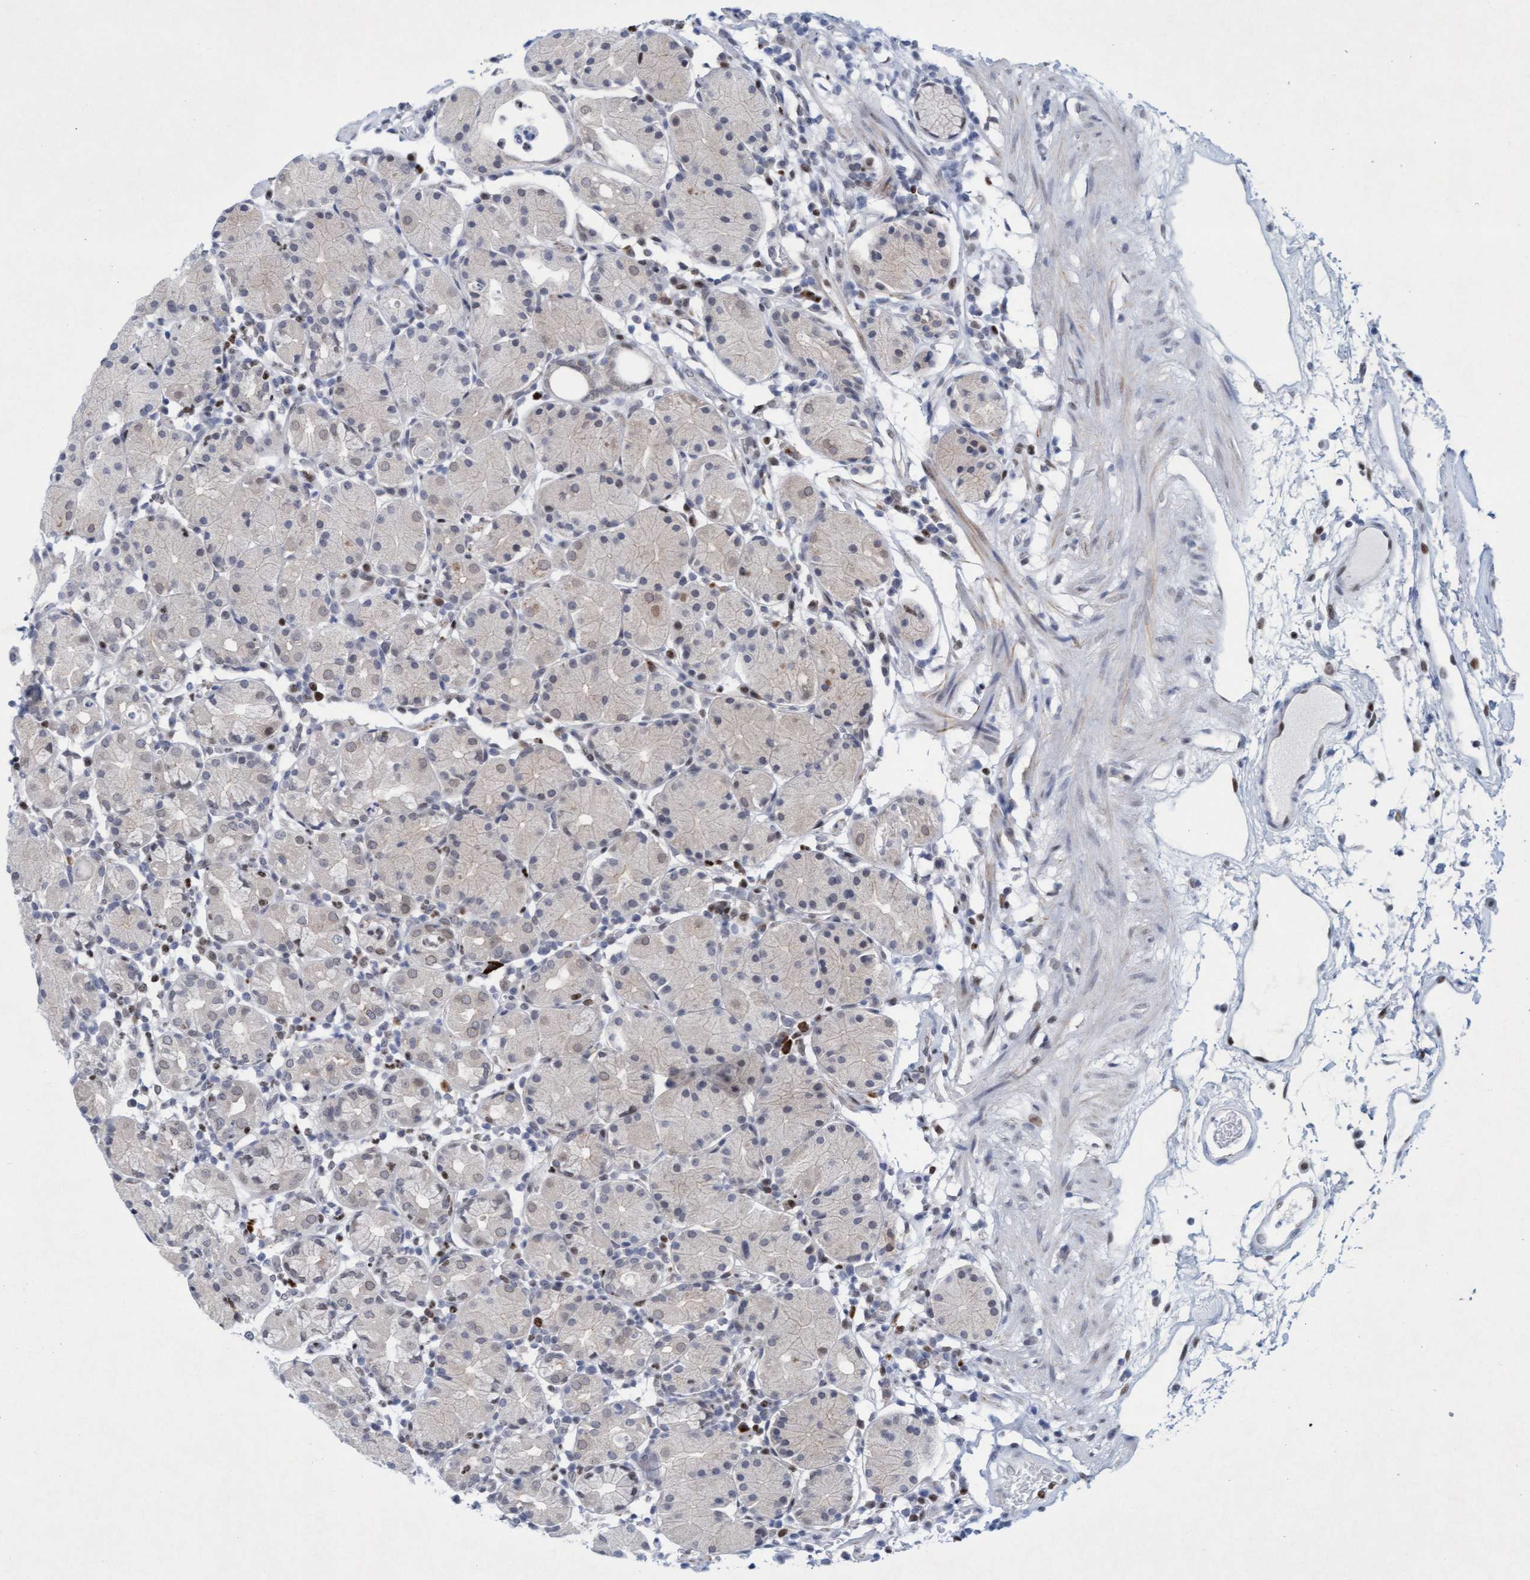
{"staining": {"intensity": "negative", "quantity": "none", "location": "none"}, "tissue": "stomach", "cell_type": "Glandular cells", "image_type": "normal", "snomed": [{"axis": "morphology", "description": "Normal tissue, NOS"}, {"axis": "topography", "description": "Stomach"}, {"axis": "topography", "description": "Stomach, lower"}], "caption": "The image demonstrates no significant staining in glandular cells of stomach. The staining is performed using DAB (3,3'-diaminobenzidine) brown chromogen with nuclei counter-stained in using hematoxylin.", "gene": "GLRX2", "patient": {"sex": "female", "age": 75}}